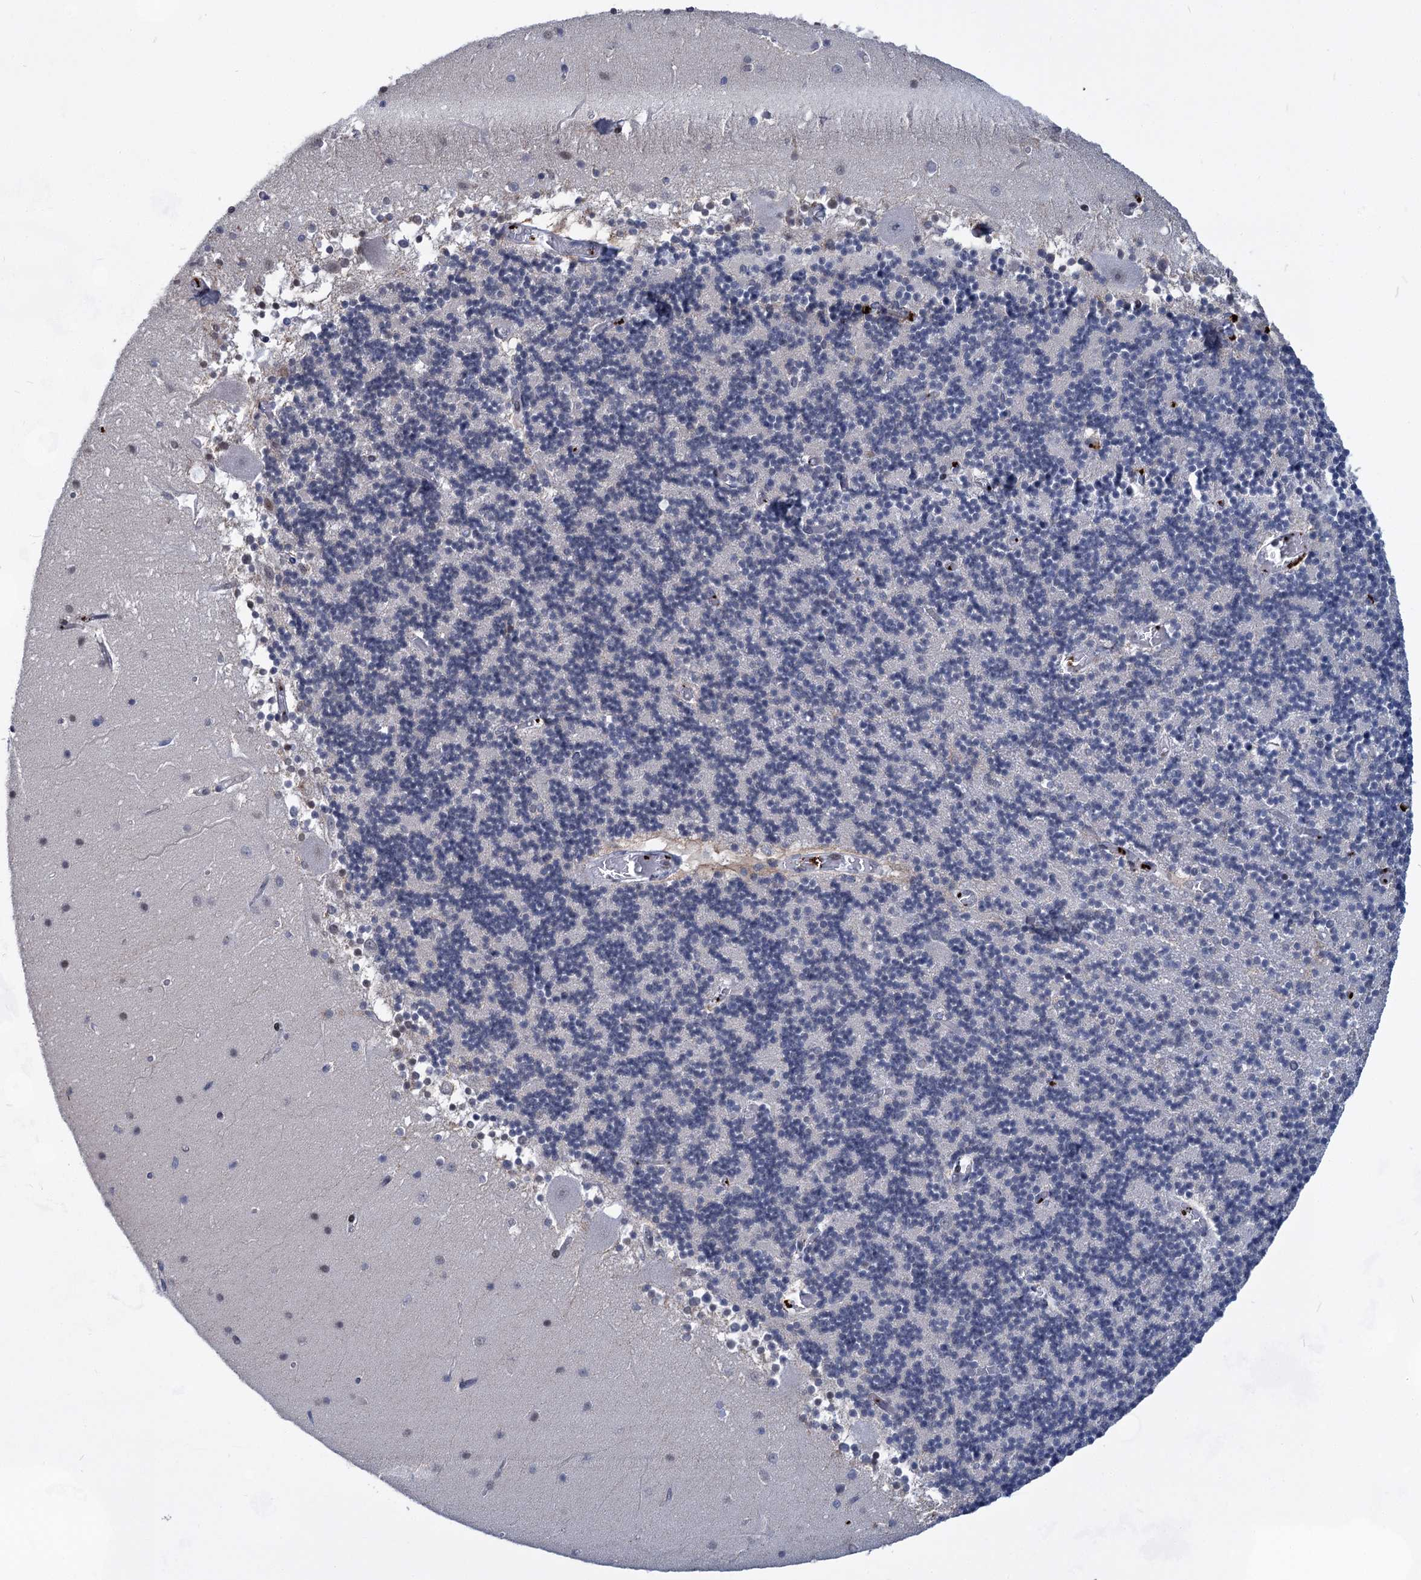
{"staining": {"intensity": "negative", "quantity": "none", "location": "none"}, "tissue": "cerebellum", "cell_type": "Cells in granular layer", "image_type": "normal", "snomed": [{"axis": "morphology", "description": "Normal tissue, NOS"}, {"axis": "topography", "description": "Cerebellum"}], "caption": "Immunohistochemistry (IHC) of unremarkable human cerebellum demonstrates no staining in cells in granular layer. (Stains: DAB (3,3'-diaminobenzidine) immunohistochemistry (IHC) with hematoxylin counter stain, Microscopy: brightfield microscopy at high magnification).", "gene": "MON2", "patient": {"sex": "female", "age": 28}}